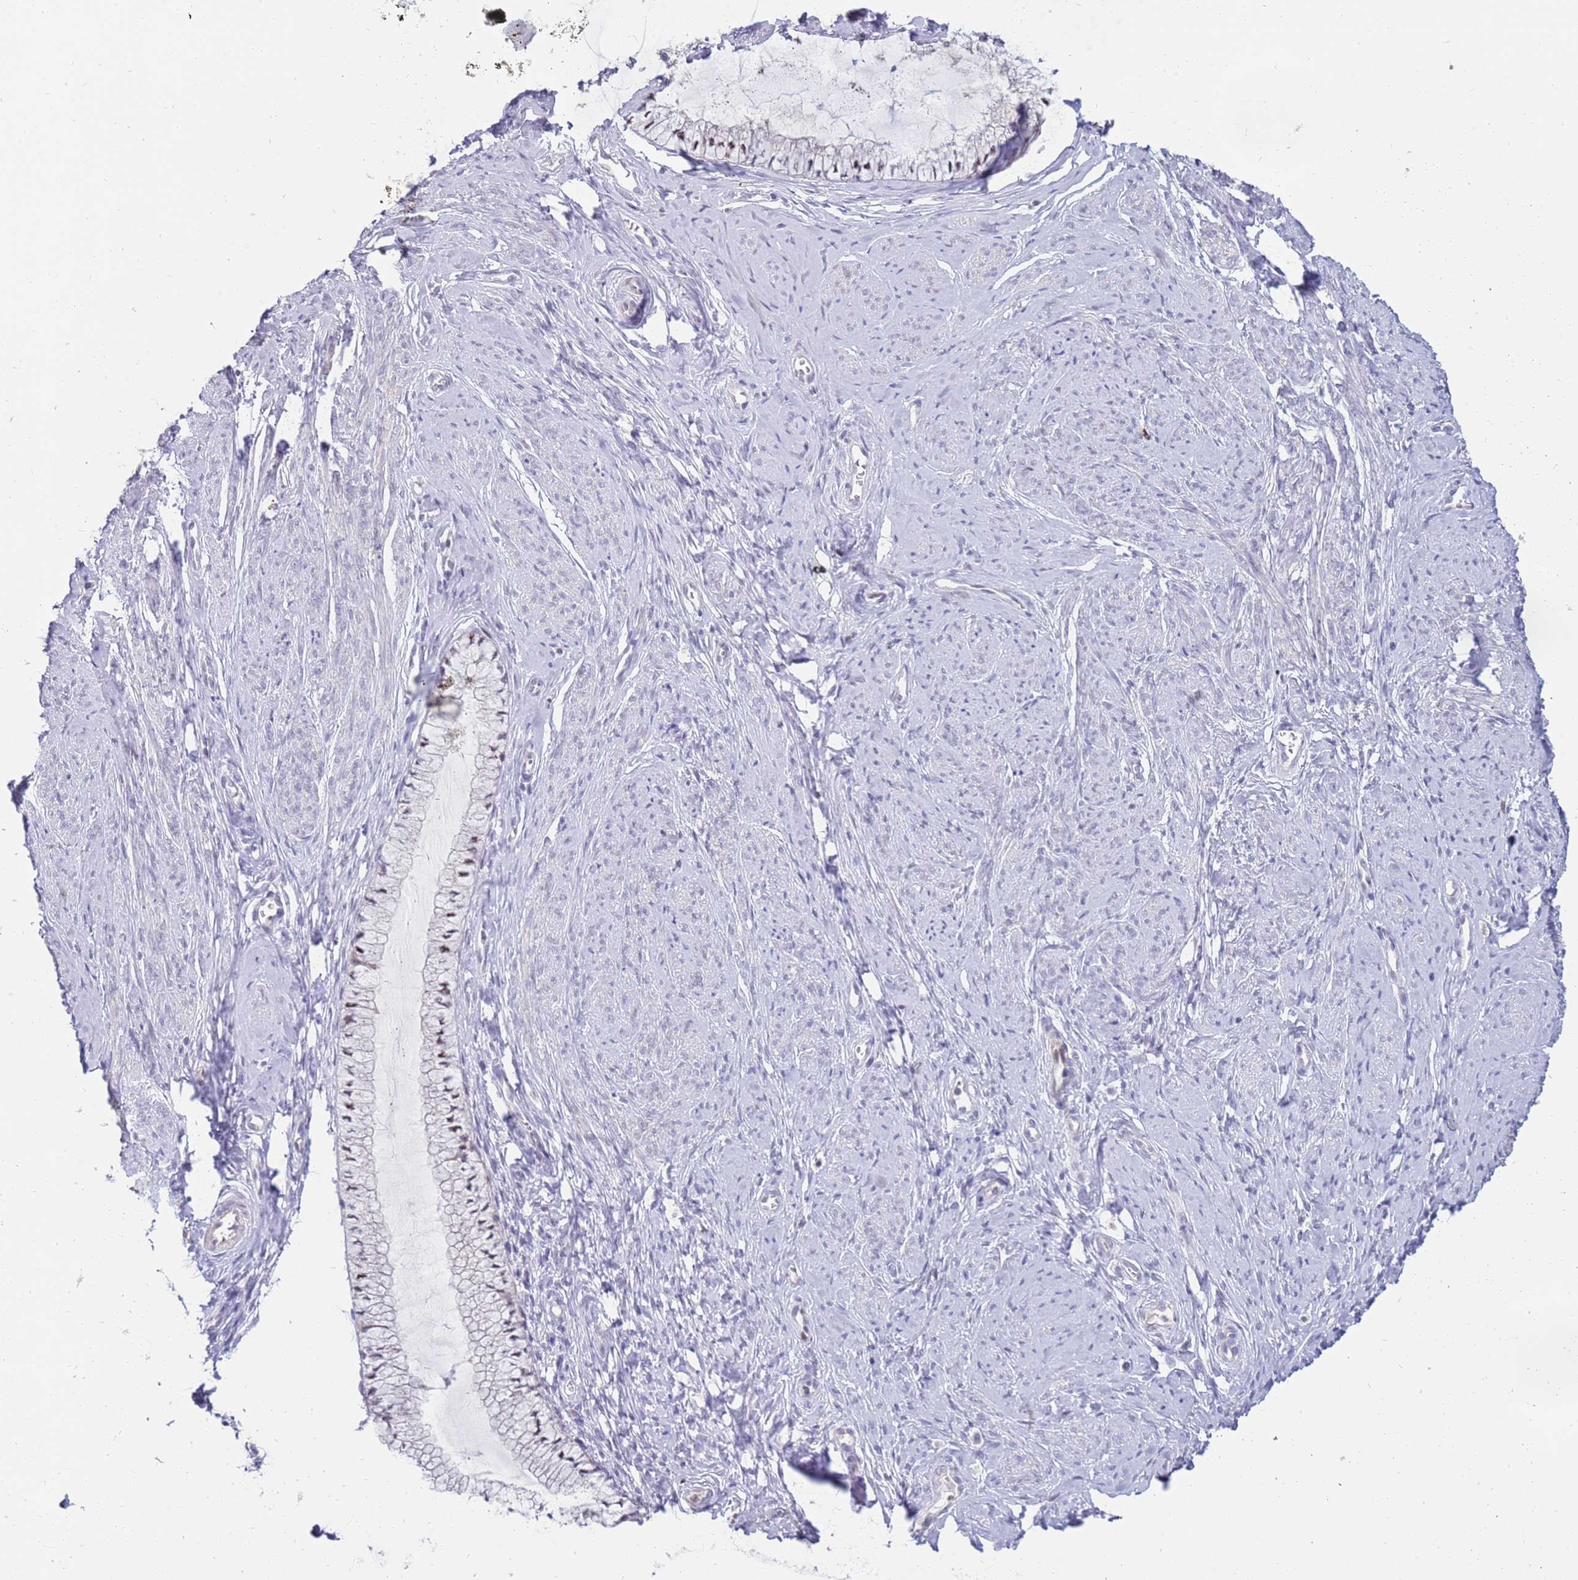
{"staining": {"intensity": "weak", "quantity": "<25%", "location": "cytoplasmic/membranous,nuclear"}, "tissue": "cervix", "cell_type": "Glandular cells", "image_type": "normal", "snomed": [{"axis": "morphology", "description": "Normal tissue, NOS"}, {"axis": "topography", "description": "Cervix"}], "caption": "This is an IHC micrograph of benign cervix. There is no staining in glandular cells.", "gene": "STK25", "patient": {"sex": "female", "age": 42}}